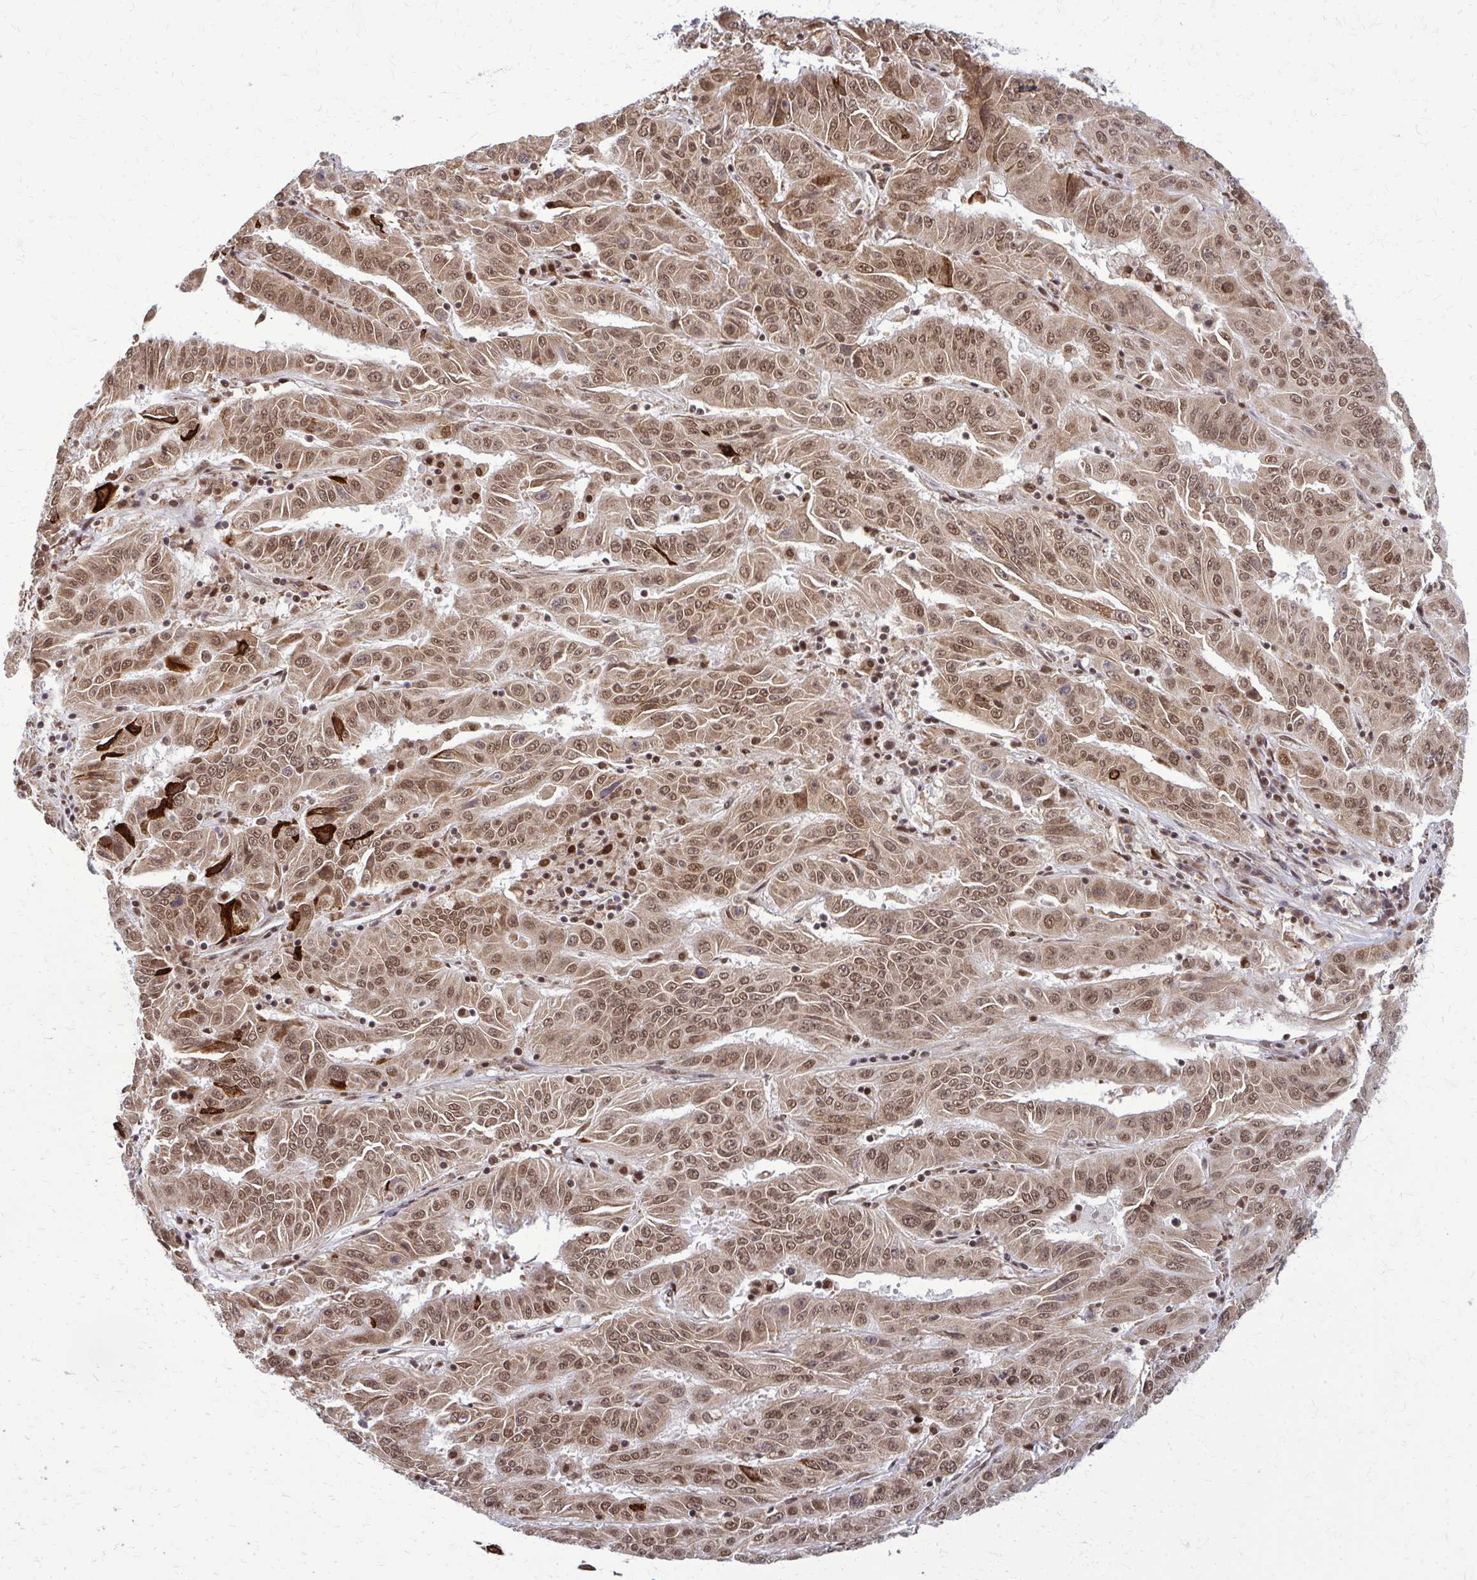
{"staining": {"intensity": "strong", "quantity": "25%-75%", "location": "cytoplasmic/membranous,nuclear"}, "tissue": "pancreatic cancer", "cell_type": "Tumor cells", "image_type": "cancer", "snomed": [{"axis": "morphology", "description": "Adenocarcinoma, NOS"}, {"axis": "topography", "description": "Pancreas"}], "caption": "Tumor cells exhibit high levels of strong cytoplasmic/membranous and nuclear positivity in about 25%-75% of cells in human pancreatic adenocarcinoma. (DAB IHC, brown staining for protein, blue staining for nuclei).", "gene": "HDAC3", "patient": {"sex": "male", "age": 63}}